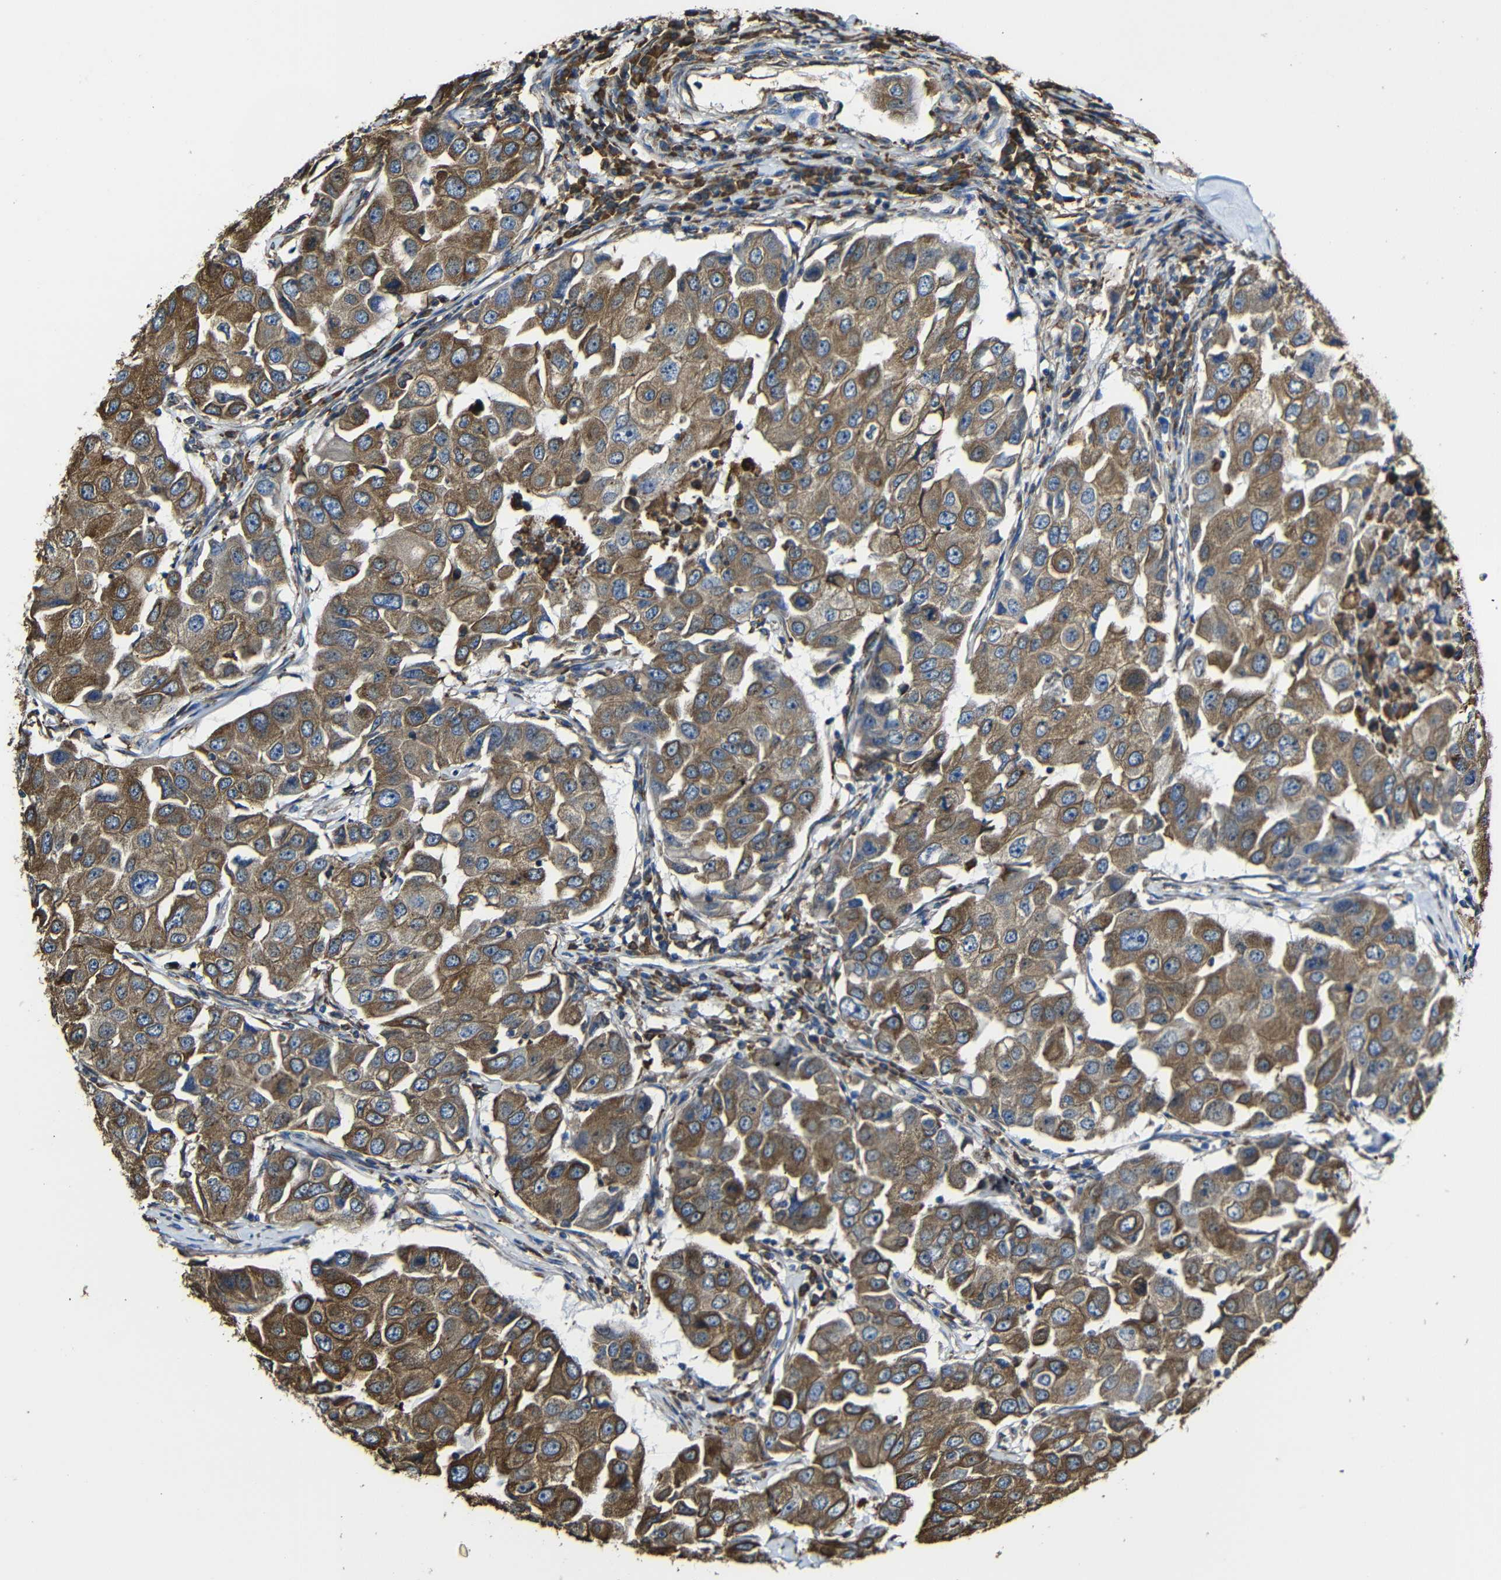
{"staining": {"intensity": "moderate", "quantity": ">75%", "location": "cytoplasmic/membranous"}, "tissue": "breast cancer", "cell_type": "Tumor cells", "image_type": "cancer", "snomed": [{"axis": "morphology", "description": "Duct carcinoma"}, {"axis": "topography", "description": "Breast"}], "caption": "This image reveals breast cancer stained with immunohistochemistry (IHC) to label a protein in brown. The cytoplasmic/membranous of tumor cells show moderate positivity for the protein. Nuclei are counter-stained blue.", "gene": "PPIB", "patient": {"sex": "female", "age": 27}}